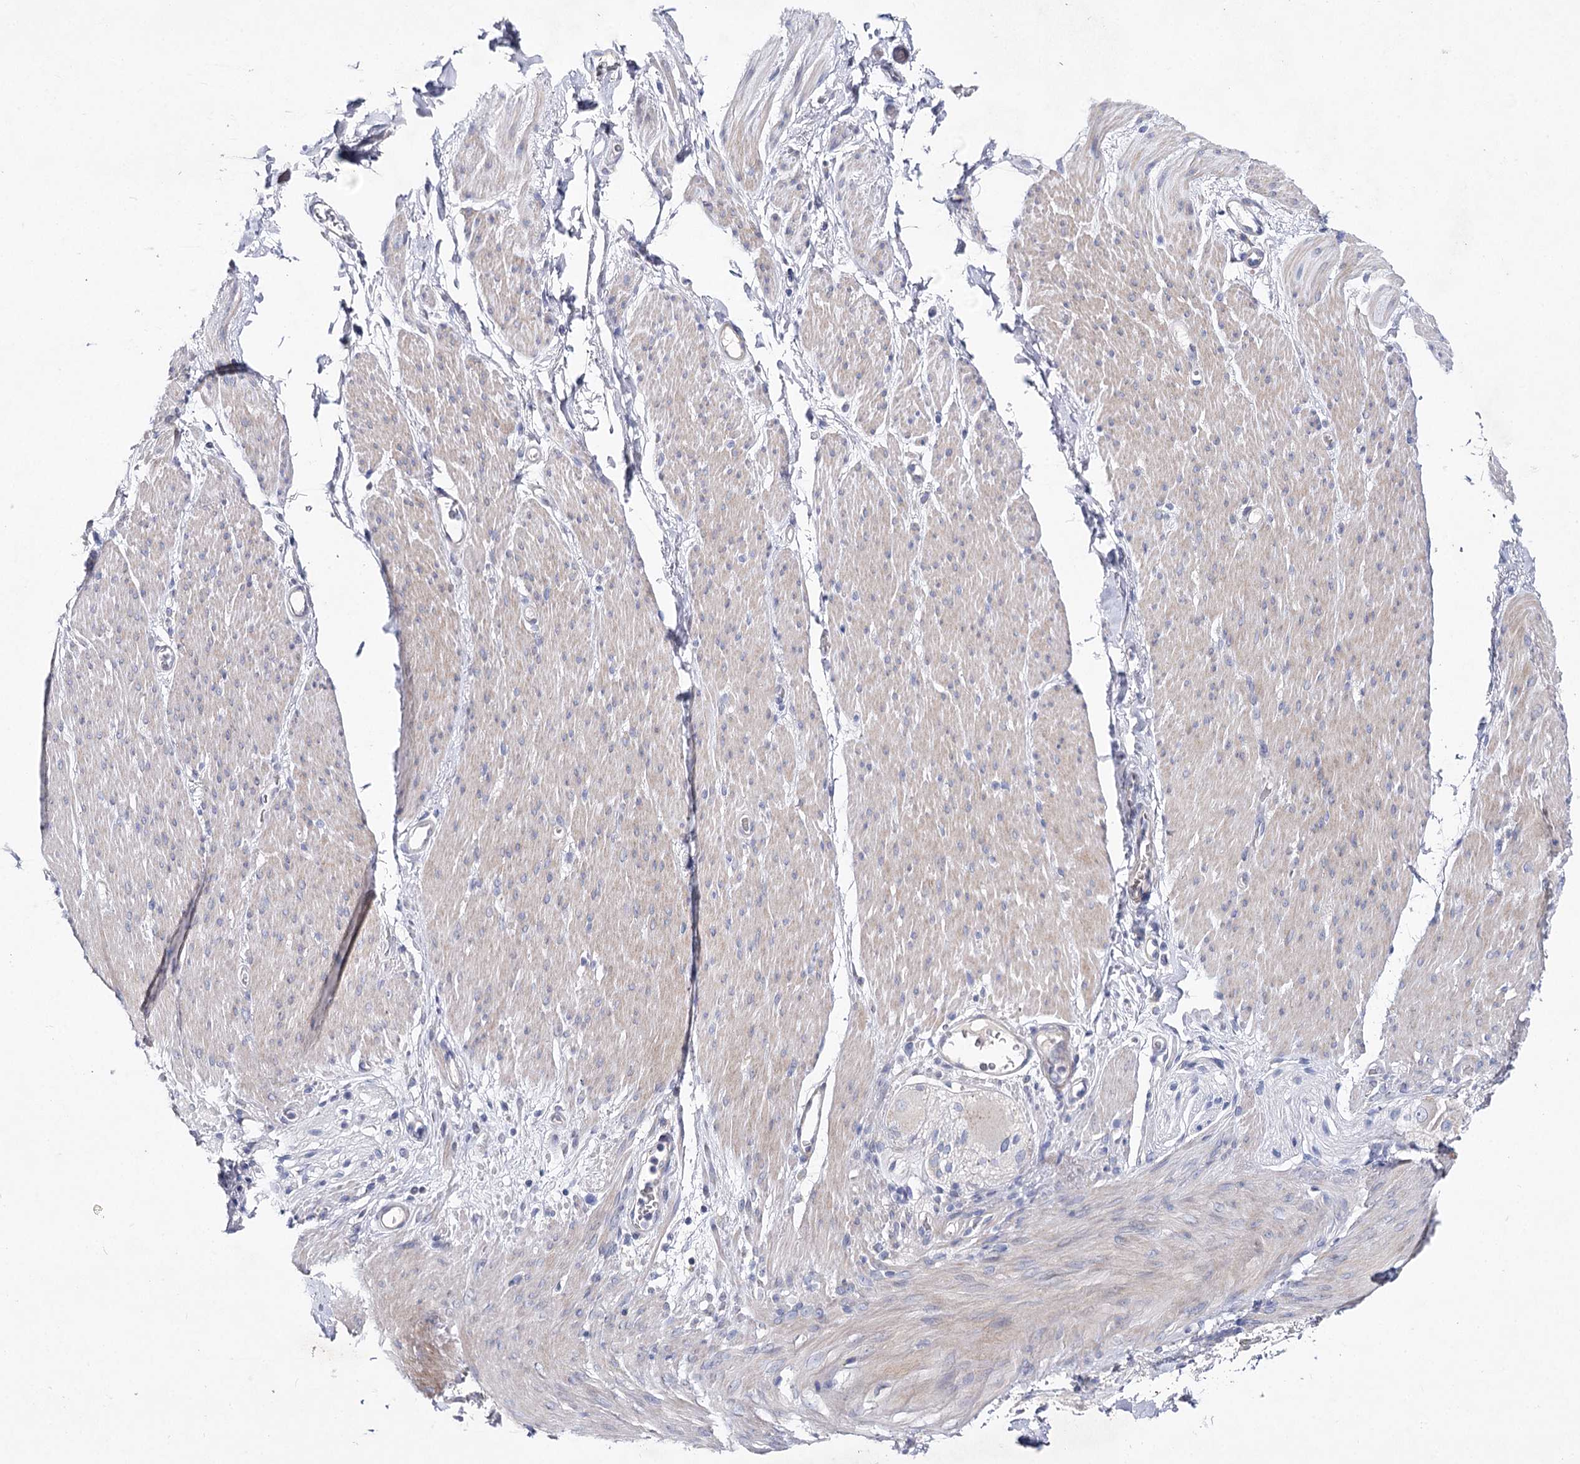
{"staining": {"intensity": "weak", "quantity": "<25%", "location": "cytoplasmic/membranous"}, "tissue": "adipose tissue", "cell_type": "Adipocytes", "image_type": "normal", "snomed": [{"axis": "morphology", "description": "Normal tissue, NOS"}, {"axis": "topography", "description": "Colon"}, {"axis": "topography", "description": "Peripheral nerve tissue"}], "caption": "This is a image of IHC staining of benign adipose tissue, which shows no expression in adipocytes.", "gene": "LRRC14B", "patient": {"sex": "female", "age": 61}}